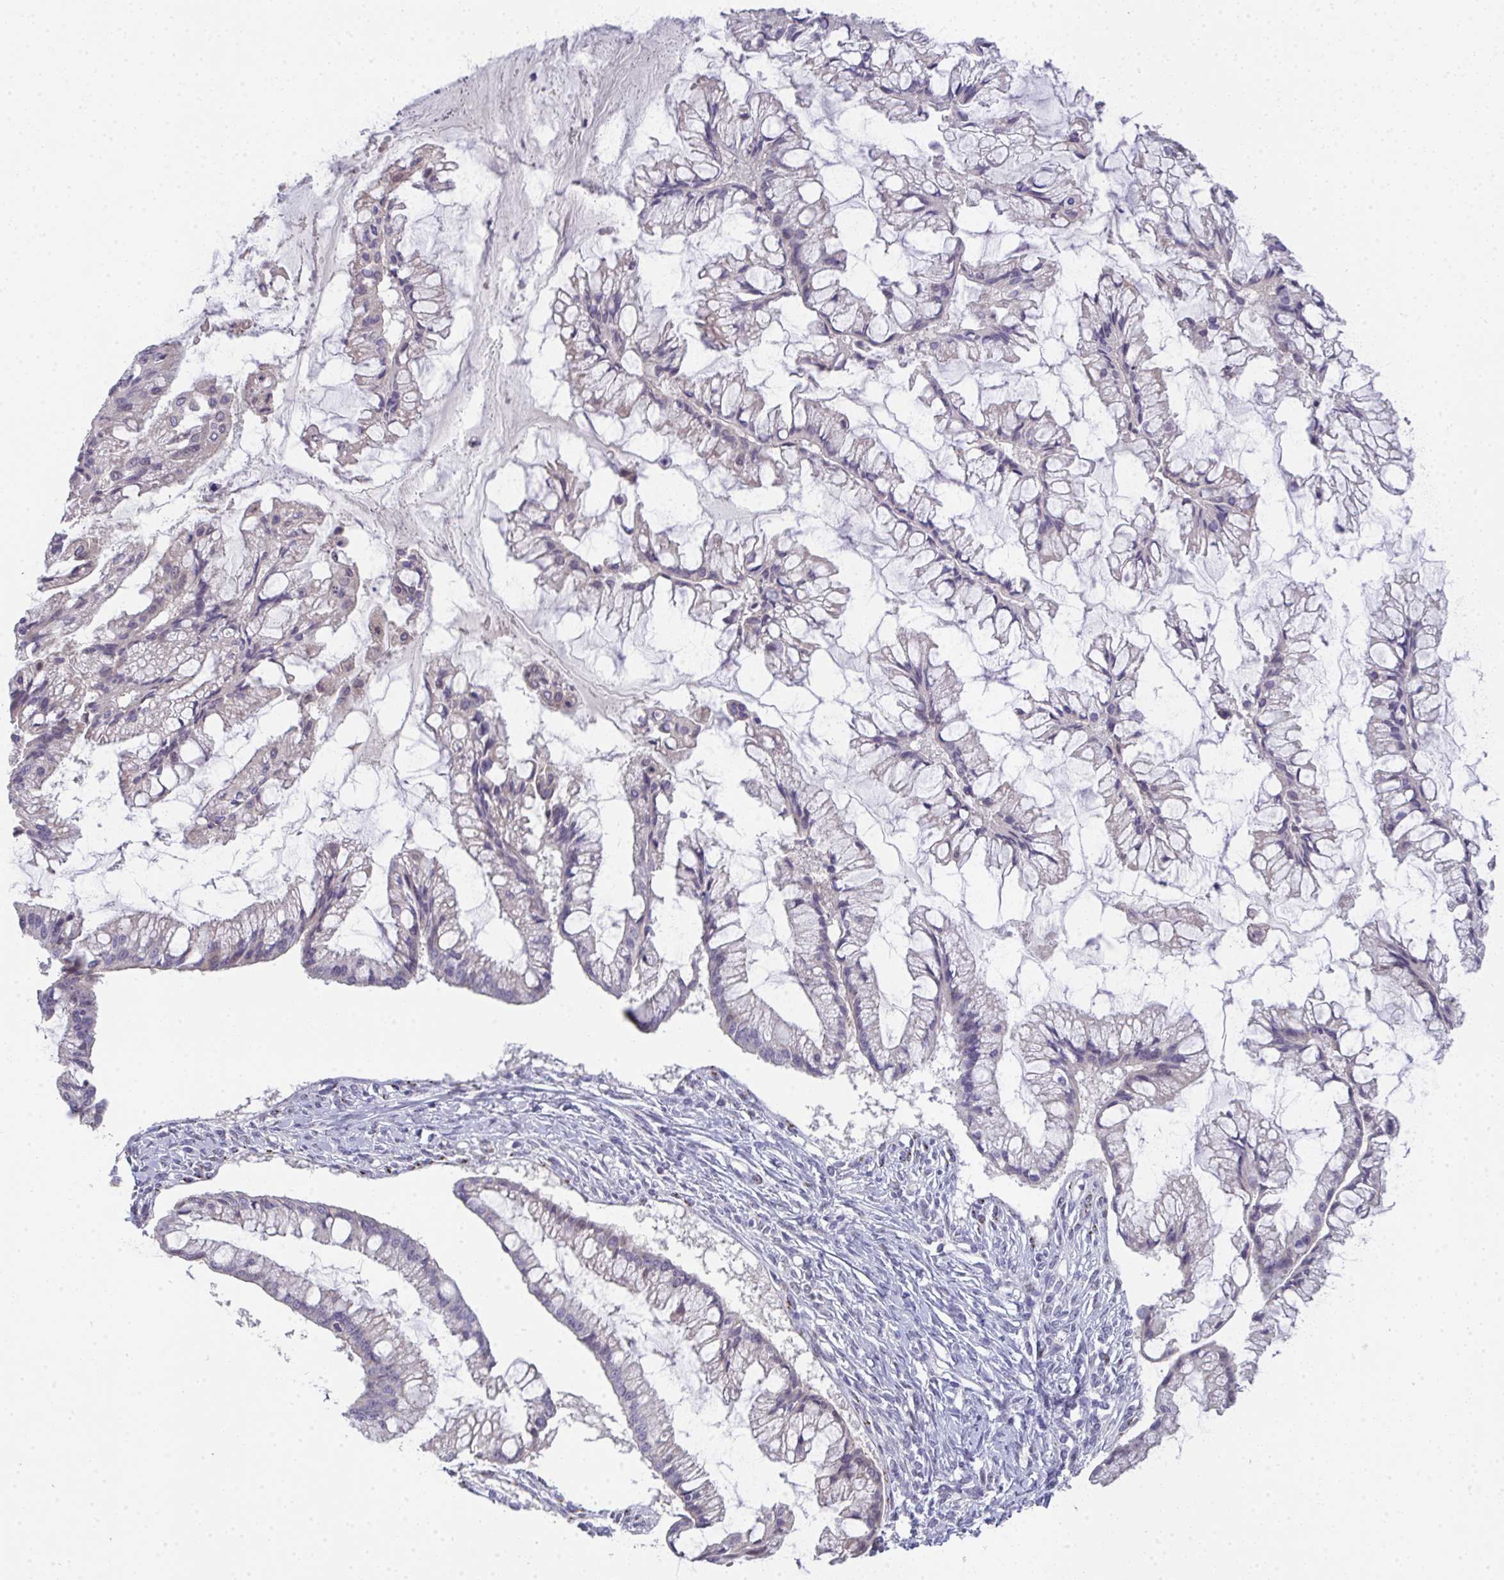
{"staining": {"intensity": "negative", "quantity": "none", "location": "none"}, "tissue": "ovarian cancer", "cell_type": "Tumor cells", "image_type": "cancer", "snomed": [{"axis": "morphology", "description": "Cystadenocarcinoma, mucinous, NOS"}, {"axis": "topography", "description": "Ovary"}], "caption": "The histopathology image reveals no significant expression in tumor cells of ovarian mucinous cystadenocarcinoma.", "gene": "GALNT16", "patient": {"sex": "female", "age": 73}}